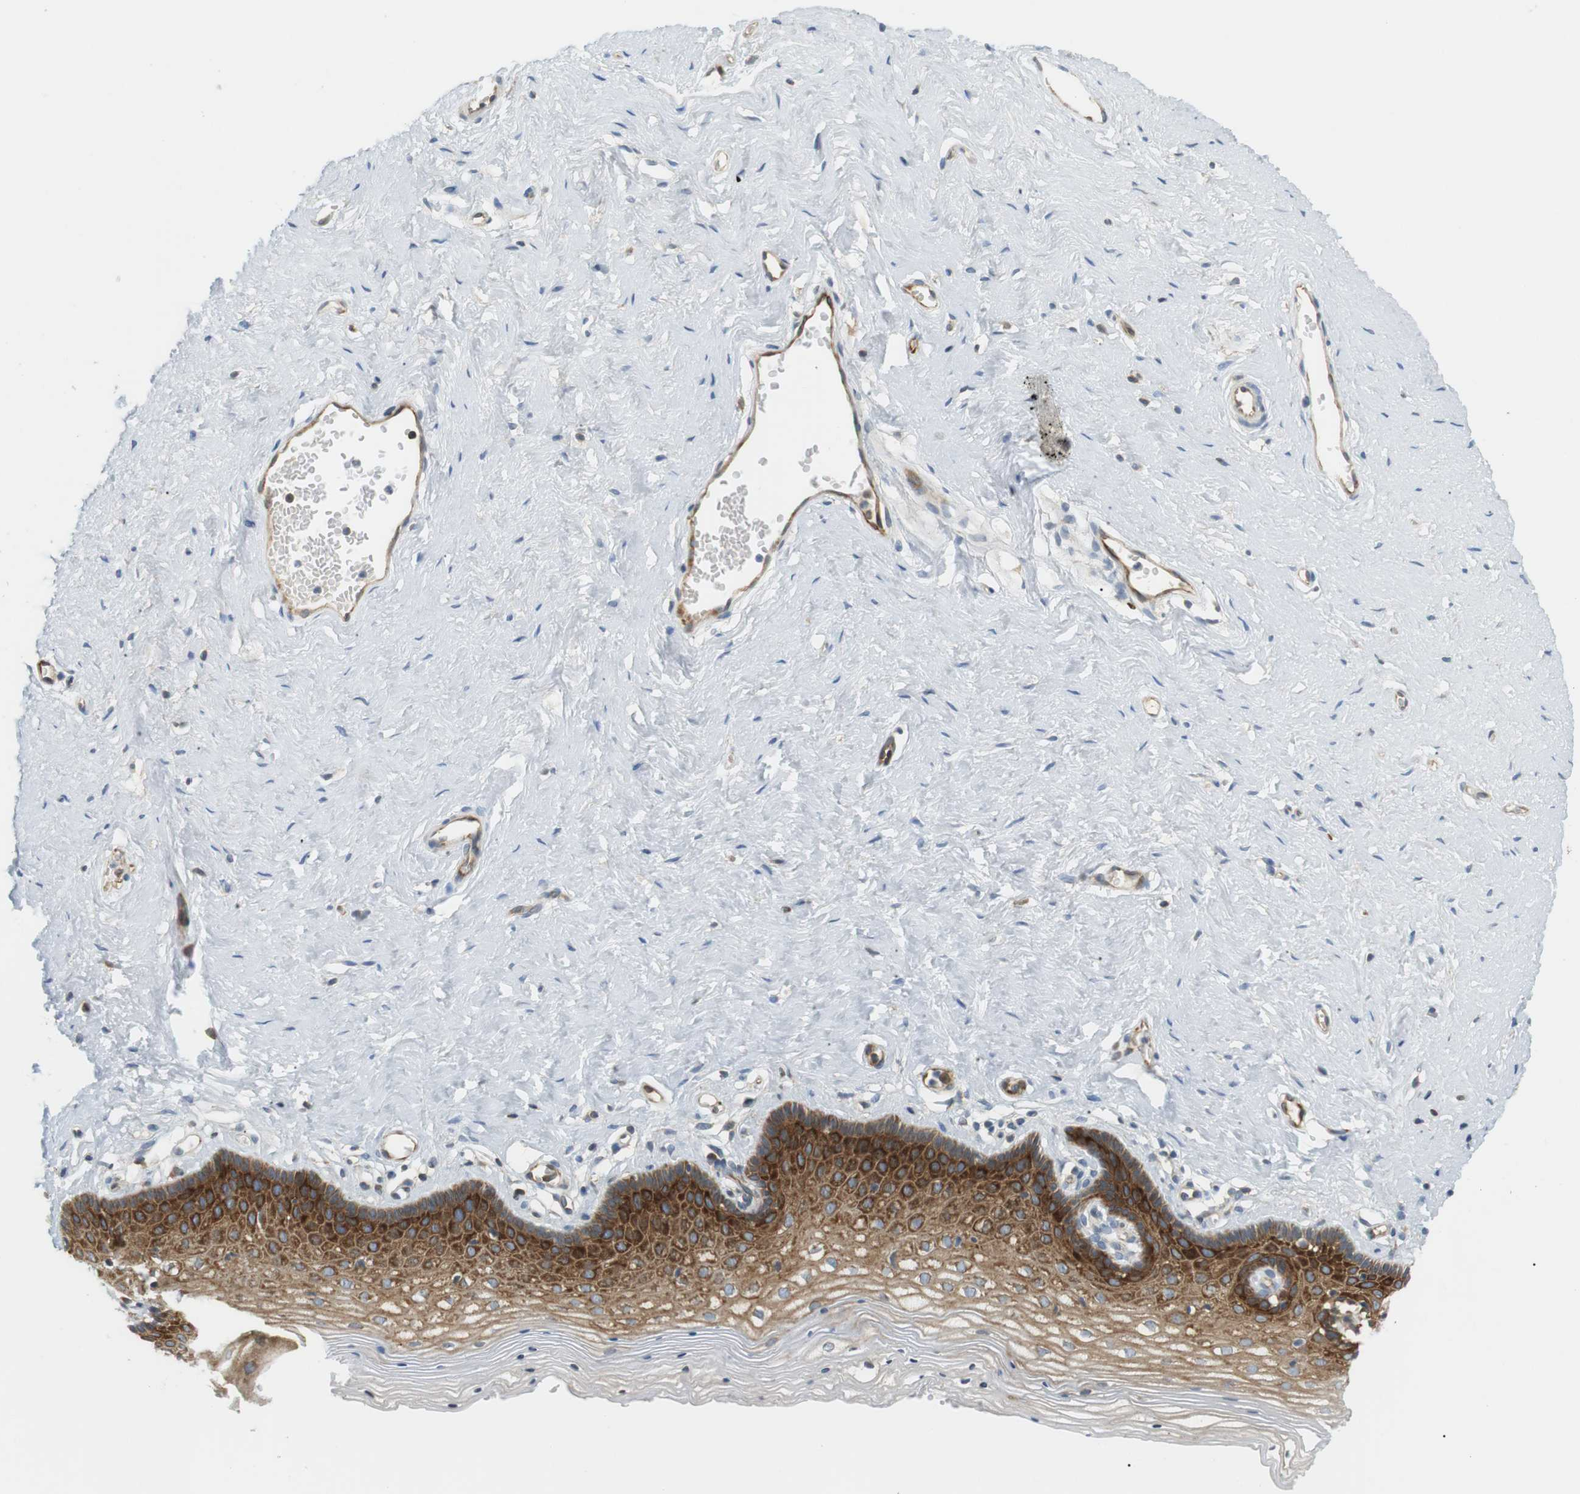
{"staining": {"intensity": "strong", "quantity": "25%-75%", "location": "cytoplasmic/membranous"}, "tissue": "vagina", "cell_type": "Squamous epithelial cells", "image_type": "normal", "snomed": [{"axis": "morphology", "description": "Normal tissue, NOS"}, {"axis": "topography", "description": "Vagina"}], "caption": "IHC (DAB) staining of unremarkable human vagina demonstrates strong cytoplasmic/membranous protein staining in about 25%-75% of squamous epithelial cells.", "gene": "TMEM200A", "patient": {"sex": "female", "age": 32}}